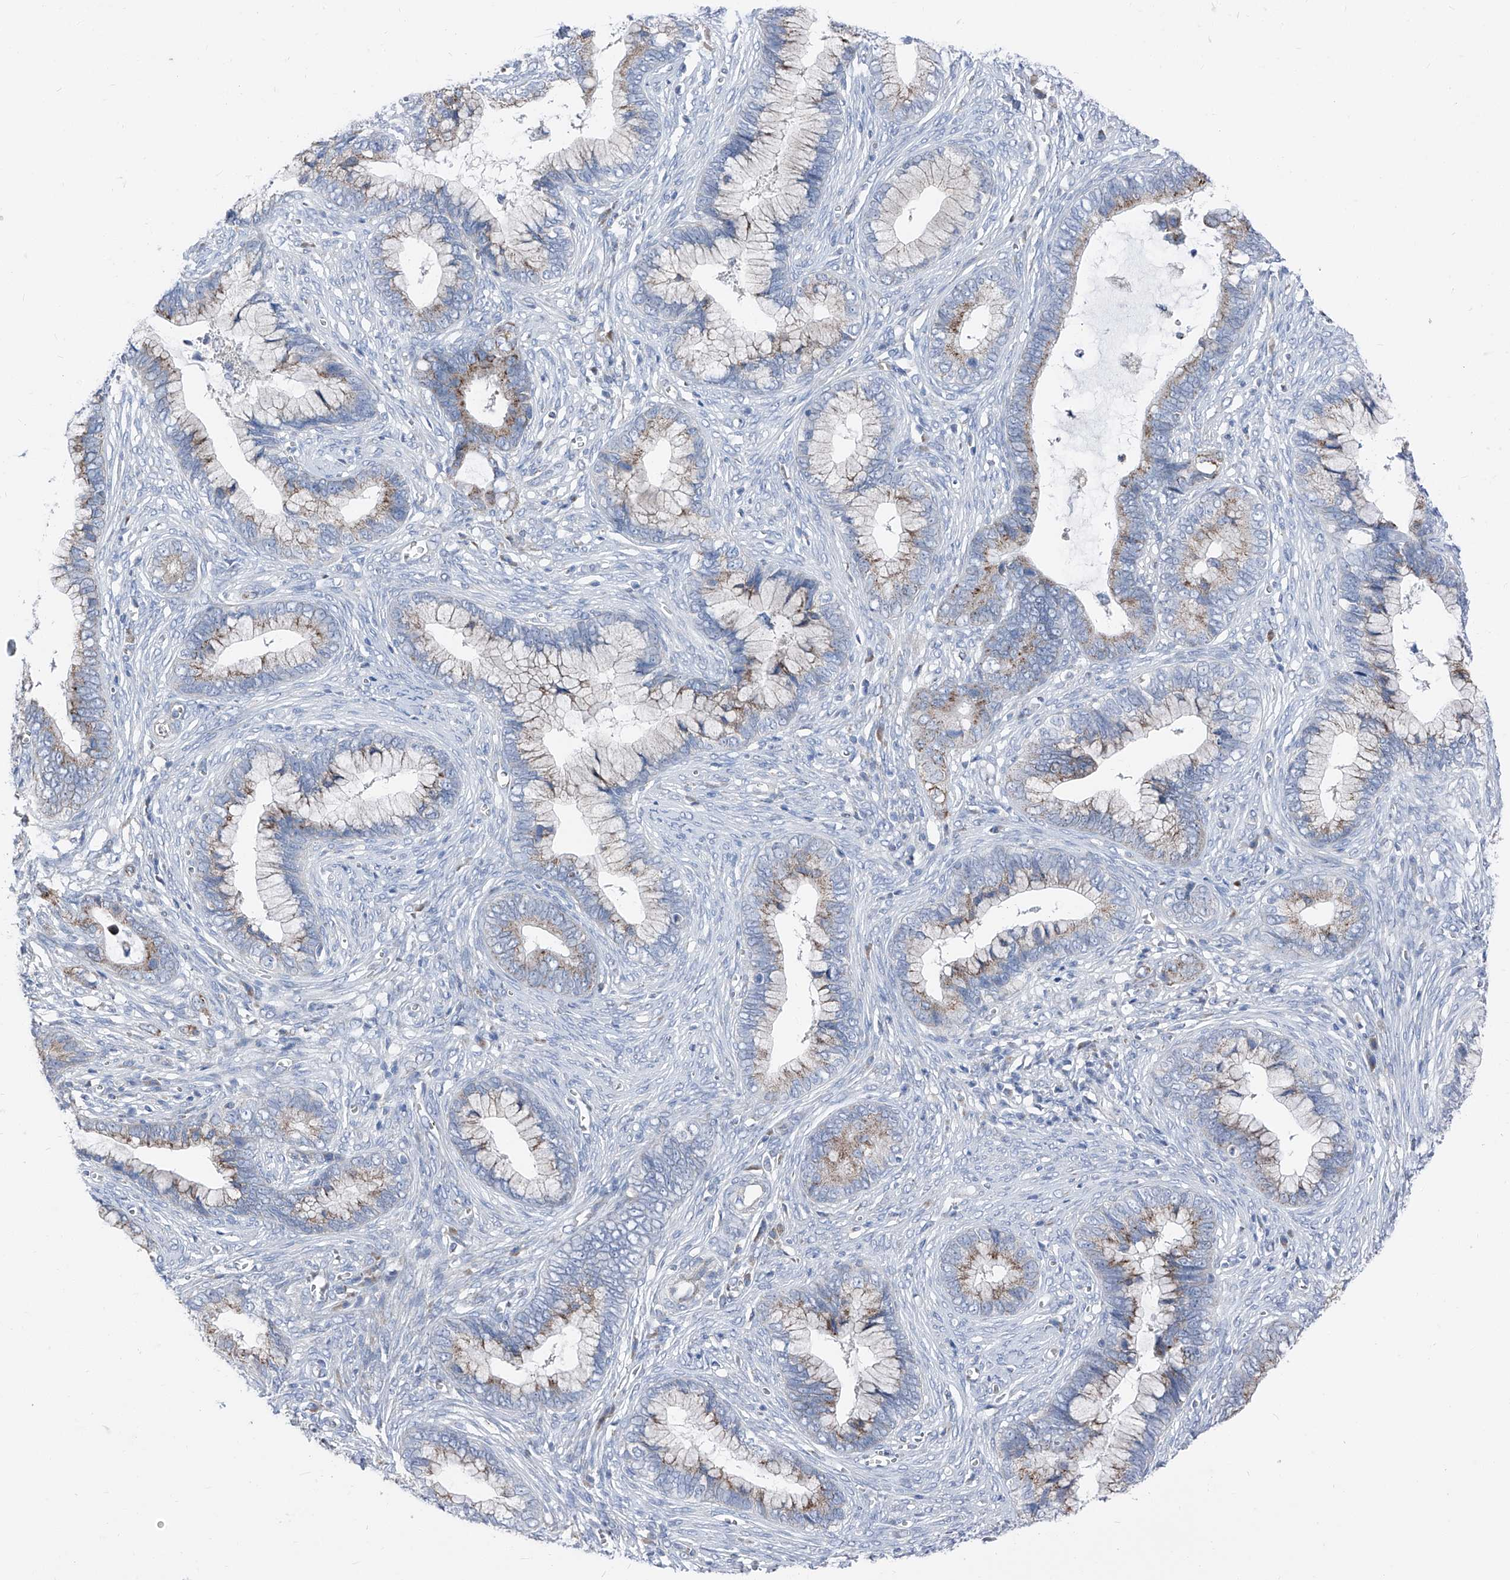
{"staining": {"intensity": "moderate", "quantity": "<25%", "location": "cytoplasmic/membranous"}, "tissue": "cervical cancer", "cell_type": "Tumor cells", "image_type": "cancer", "snomed": [{"axis": "morphology", "description": "Adenocarcinoma, NOS"}, {"axis": "topography", "description": "Cervix"}], "caption": "This photomicrograph reveals cervical cancer stained with immunohistochemistry (IHC) to label a protein in brown. The cytoplasmic/membranous of tumor cells show moderate positivity for the protein. Nuclei are counter-stained blue.", "gene": "AGPS", "patient": {"sex": "female", "age": 44}}